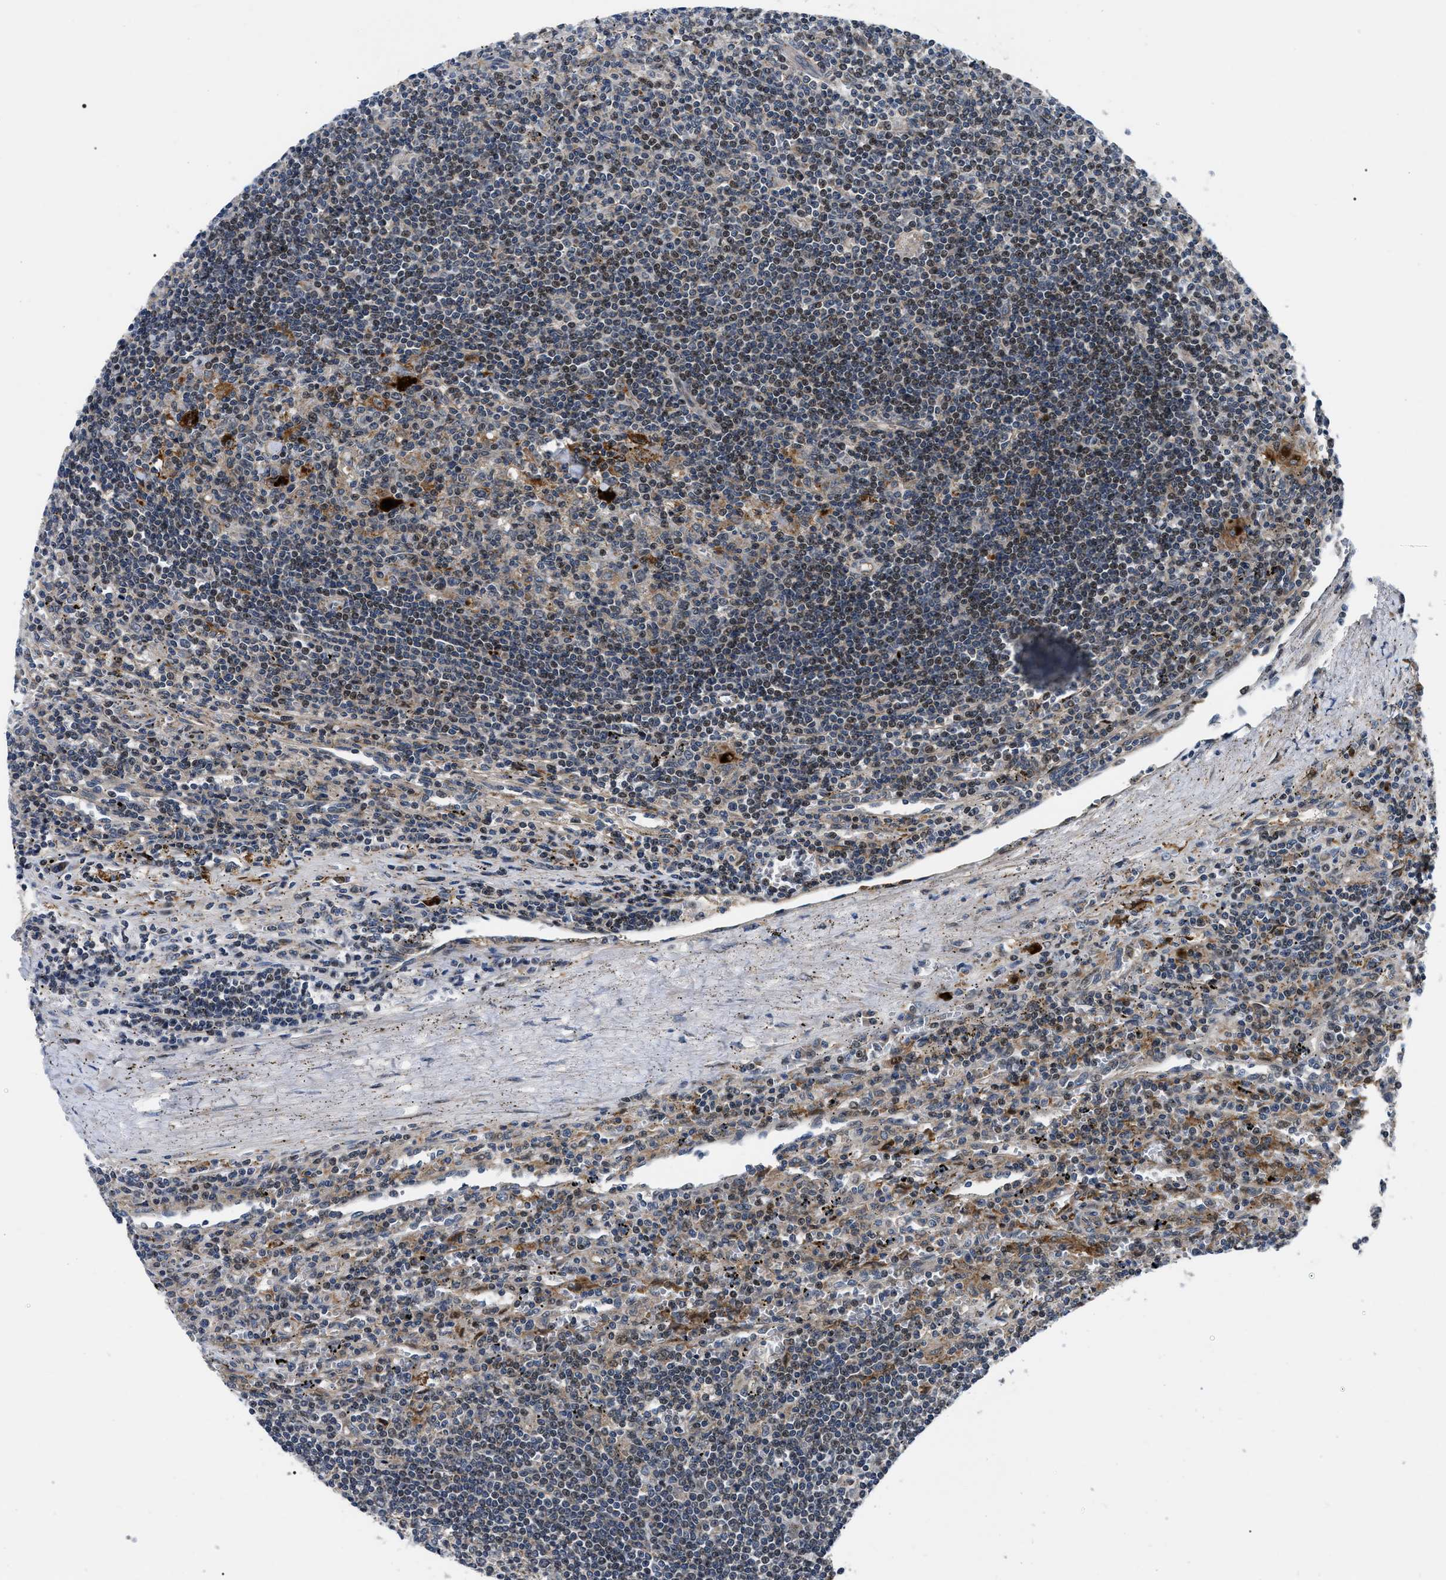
{"staining": {"intensity": "moderate", "quantity": "<25%", "location": "nuclear"}, "tissue": "lymphoma", "cell_type": "Tumor cells", "image_type": "cancer", "snomed": [{"axis": "morphology", "description": "Malignant lymphoma, non-Hodgkin's type, Low grade"}, {"axis": "topography", "description": "Spleen"}], "caption": "Brown immunohistochemical staining in lymphoma shows moderate nuclear staining in about <25% of tumor cells. (Stains: DAB (3,3'-diaminobenzidine) in brown, nuclei in blue, Microscopy: brightfield microscopy at high magnification).", "gene": "PPWD1", "patient": {"sex": "male", "age": 76}}